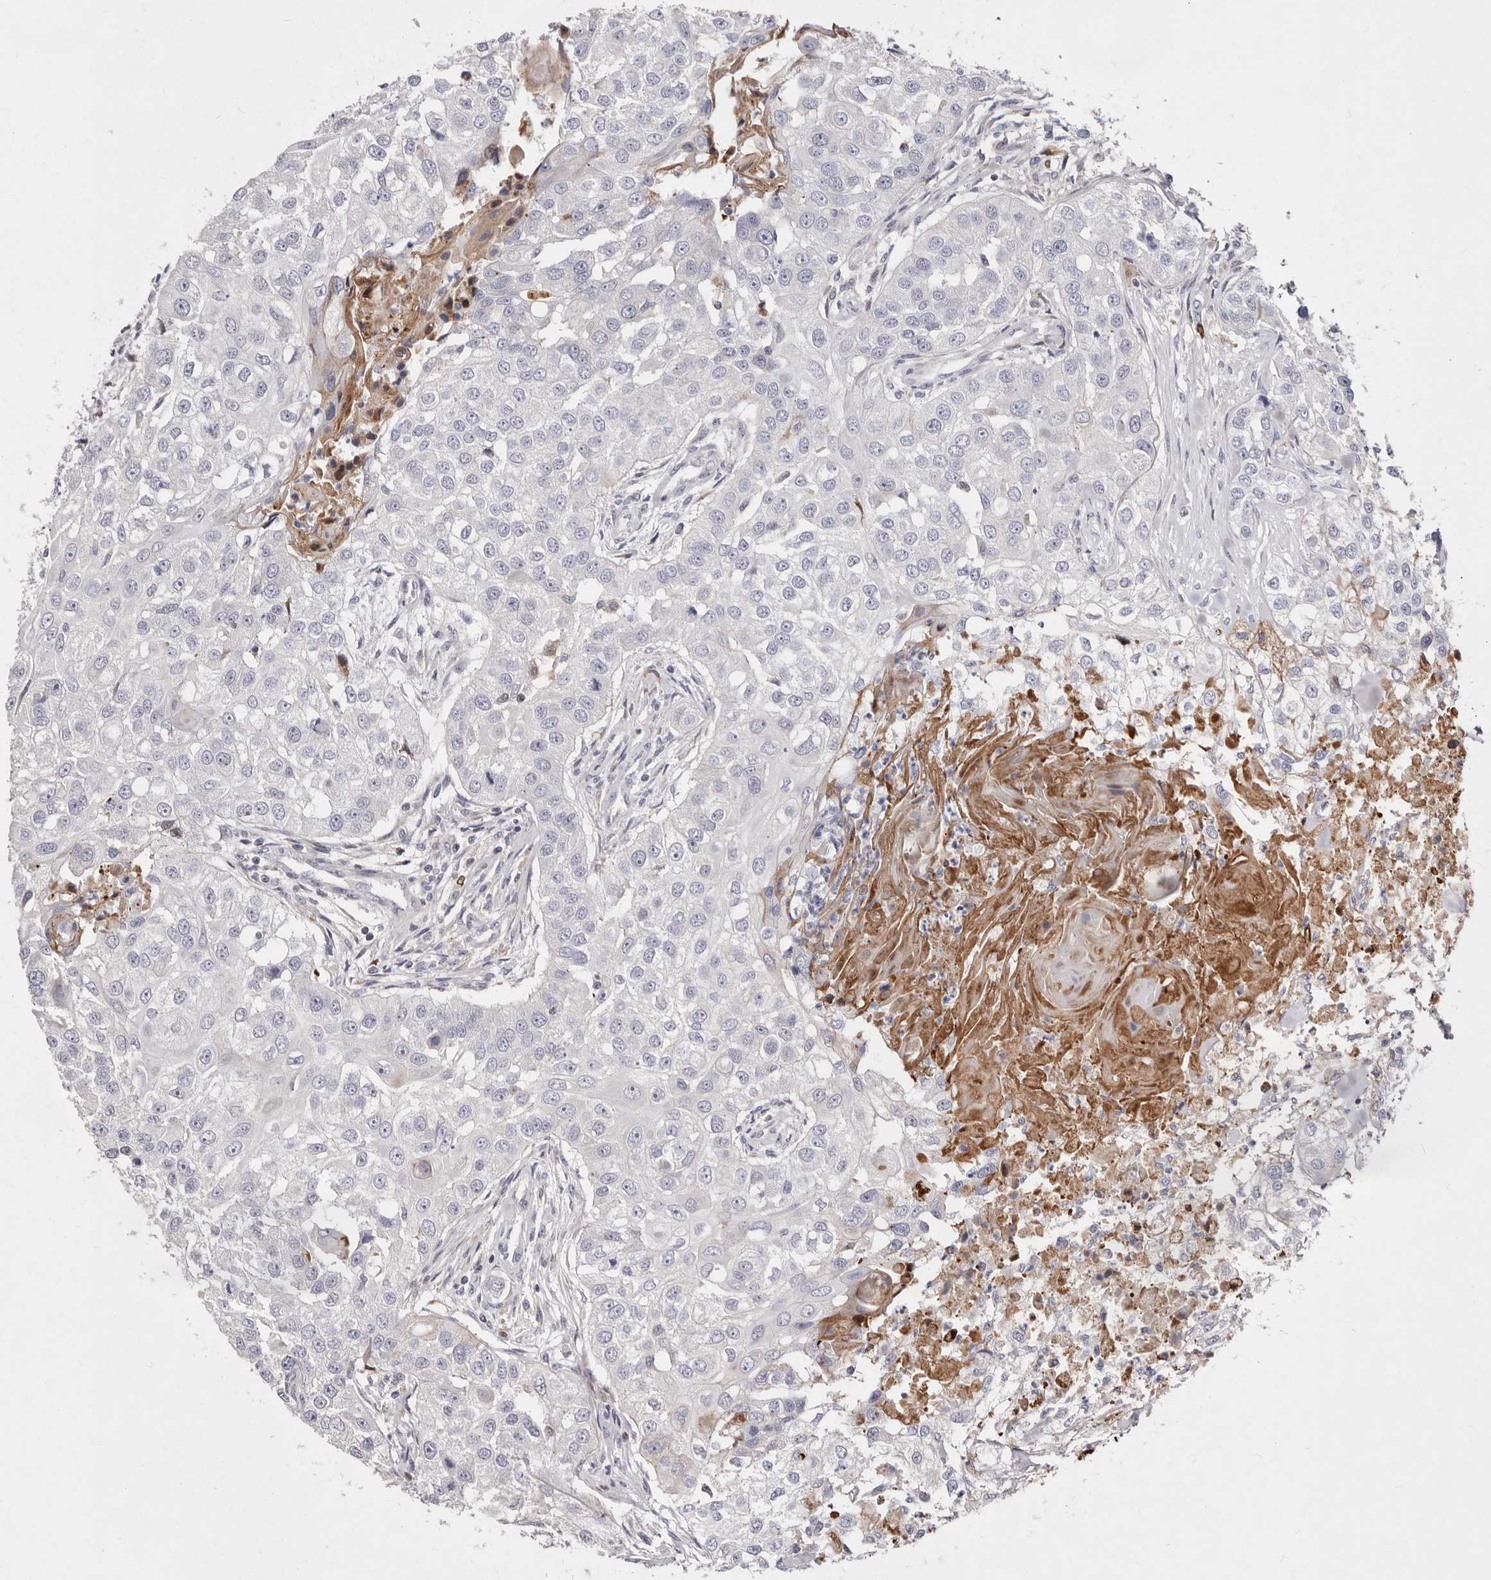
{"staining": {"intensity": "negative", "quantity": "none", "location": "none"}, "tissue": "head and neck cancer", "cell_type": "Tumor cells", "image_type": "cancer", "snomed": [{"axis": "morphology", "description": "Normal tissue, NOS"}, {"axis": "morphology", "description": "Squamous cell carcinoma, NOS"}, {"axis": "topography", "description": "Skeletal muscle"}, {"axis": "topography", "description": "Head-Neck"}], "caption": "This micrograph is of squamous cell carcinoma (head and neck) stained with immunohistochemistry (IHC) to label a protein in brown with the nuclei are counter-stained blue. There is no staining in tumor cells. (Immunohistochemistry (ihc), brightfield microscopy, high magnification).", "gene": "NUBPL", "patient": {"sex": "male", "age": 51}}